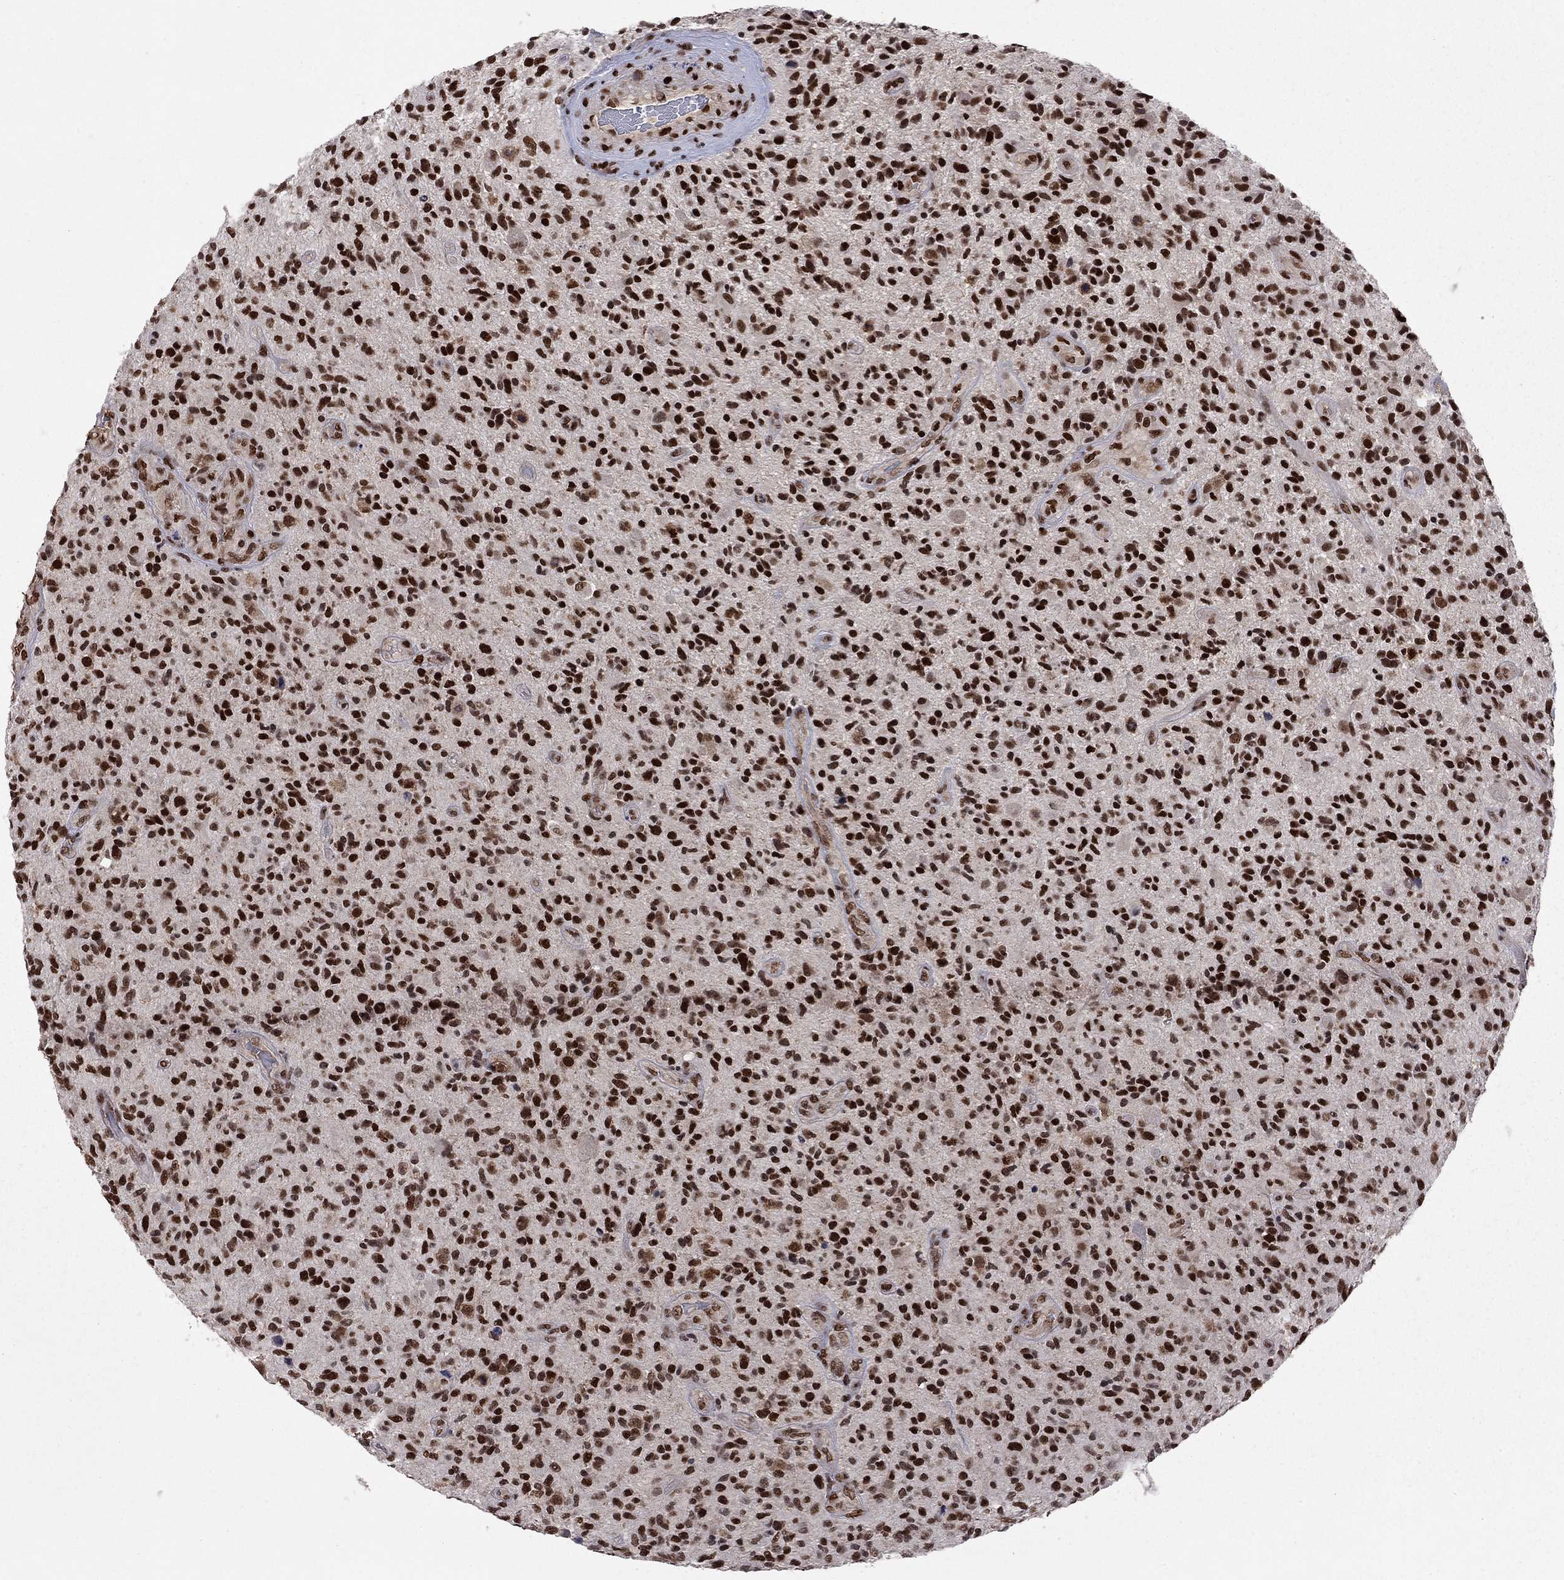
{"staining": {"intensity": "strong", "quantity": "25%-75%", "location": "nuclear"}, "tissue": "glioma", "cell_type": "Tumor cells", "image_type": "cancer", "snomed": [{"axis": "morphology", "description": "Glioma, malignant, High grade"}, {"axis": "topography", "description": "Brain"}], "caption": "Glioma stained with immunohistochemistry (IHC) shows strong nuclear staining in about 25%-75% of tumor cells.", "gene": "SAP30L", "patient": {"sex": "male", "age": 47}}